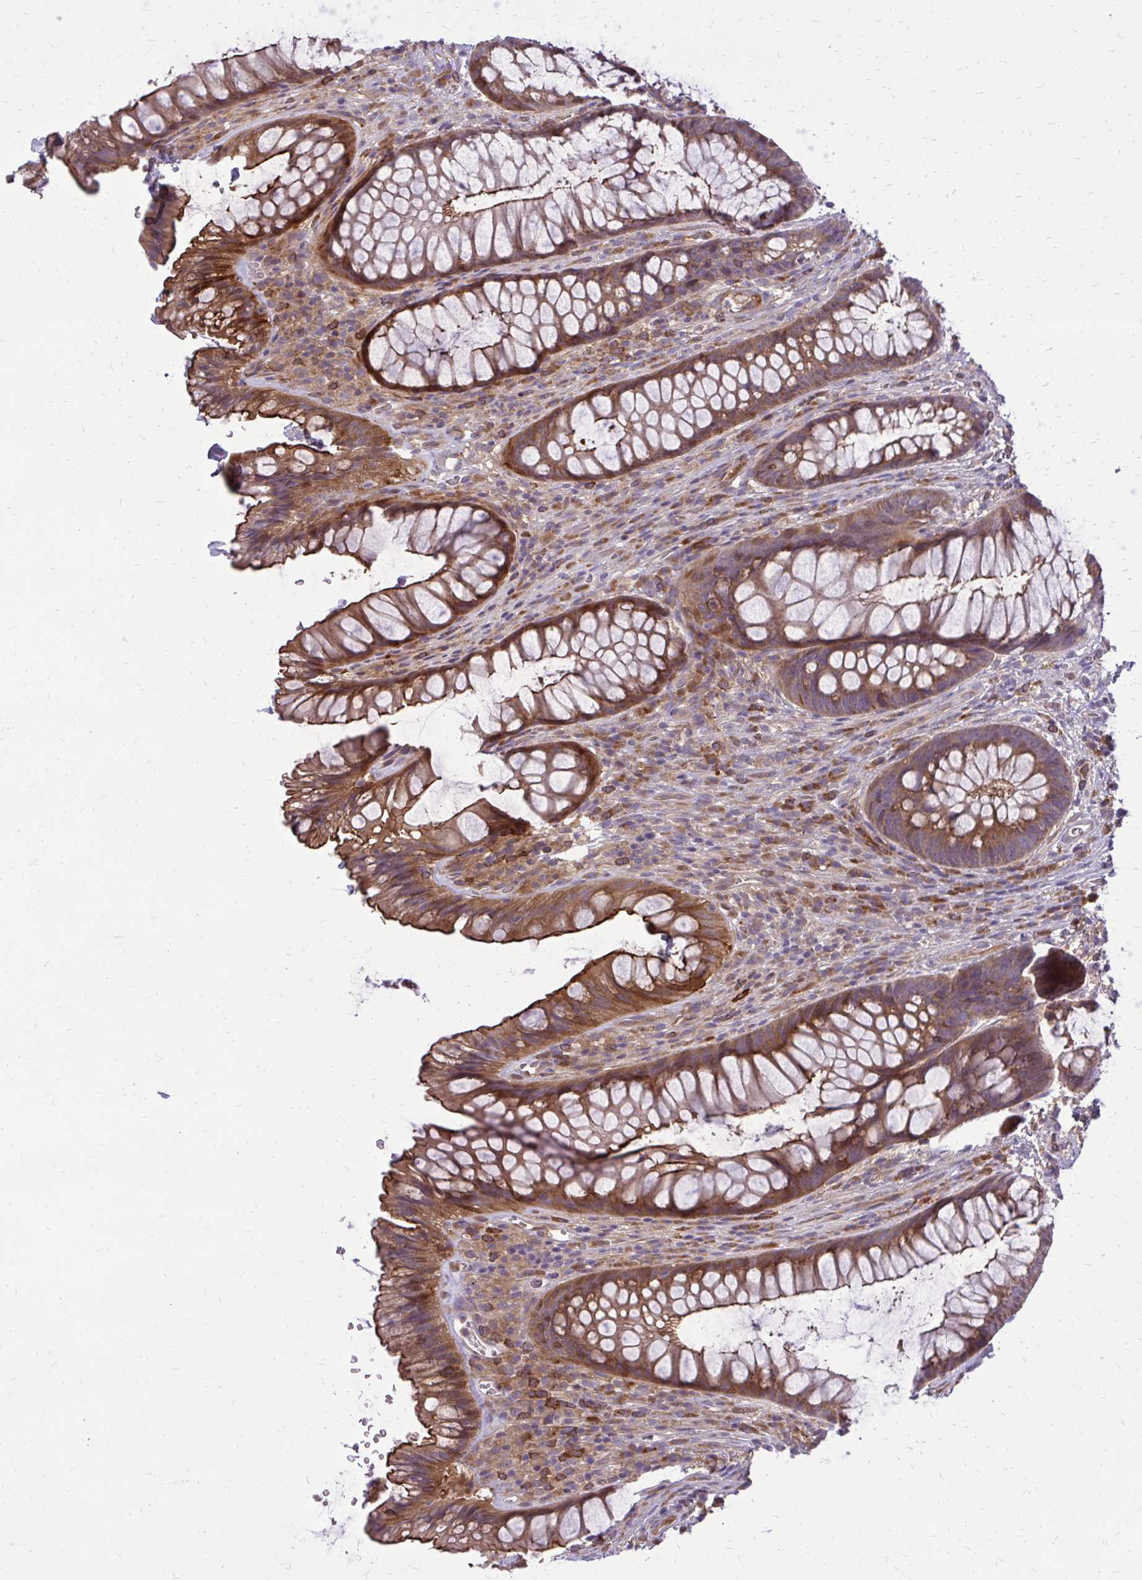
{"staining": {"intensity": "moderate", "quantity": ">75%", "location": "cytoplasmic/membranous"}, "tissue": "rectum", "cell_type": "Glandular cells", "image_type": "normal", "snomed": [{"axis": "morphology", "description": "Normal tissue, NOS"}, {"axis": "topography", "description": "Rectum"}], "caption": "Glandular cells display medium levels of moderate cytoplasmic/membranous staining in approximately >75% of cells in normal rectum. (DAB (3,3'-diaminobenzidine) = brown stain, brightfield microscopy at high magnification).", "gene": "OXNAD1", "patient": {"sex": "male", "age": 53}}